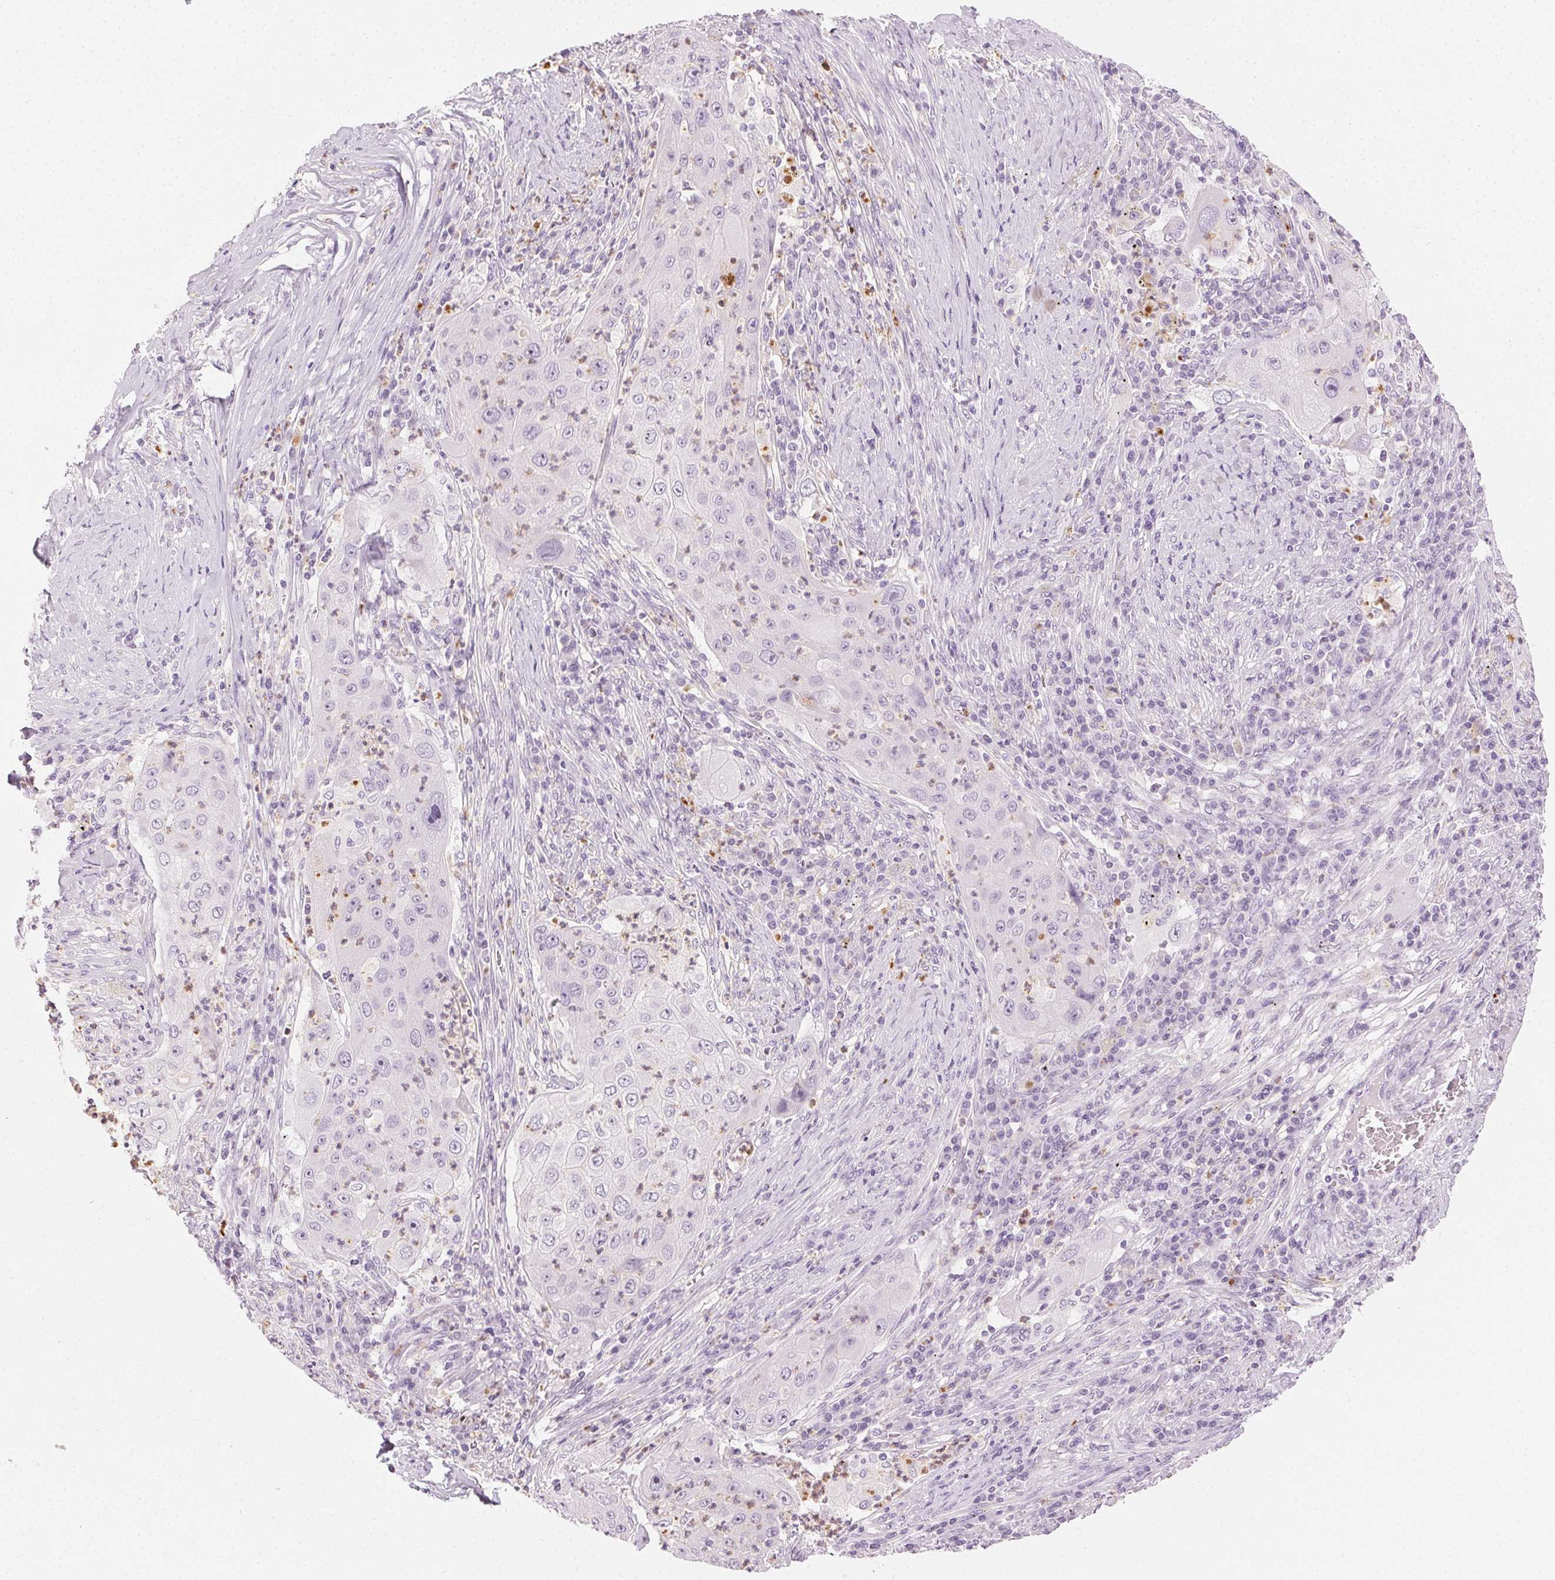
{"staining": {"intensity": "negative", "quantity": "none", "location": "none"}, "tissue": "lung cancer", "cell_type": "Tumor cells", "image_type": "cancer", "snomed": [{"axis": "morphology", "description": "Squamous cell carcinoma, NOS"}, {"axis": "topography", "description": "Lung"}], "caption": "IHC of lung squamous cell carcinoma displays no staining in tumor cells.", "gene": "MPO", "patient": {"sex": "female", "age": 59}}